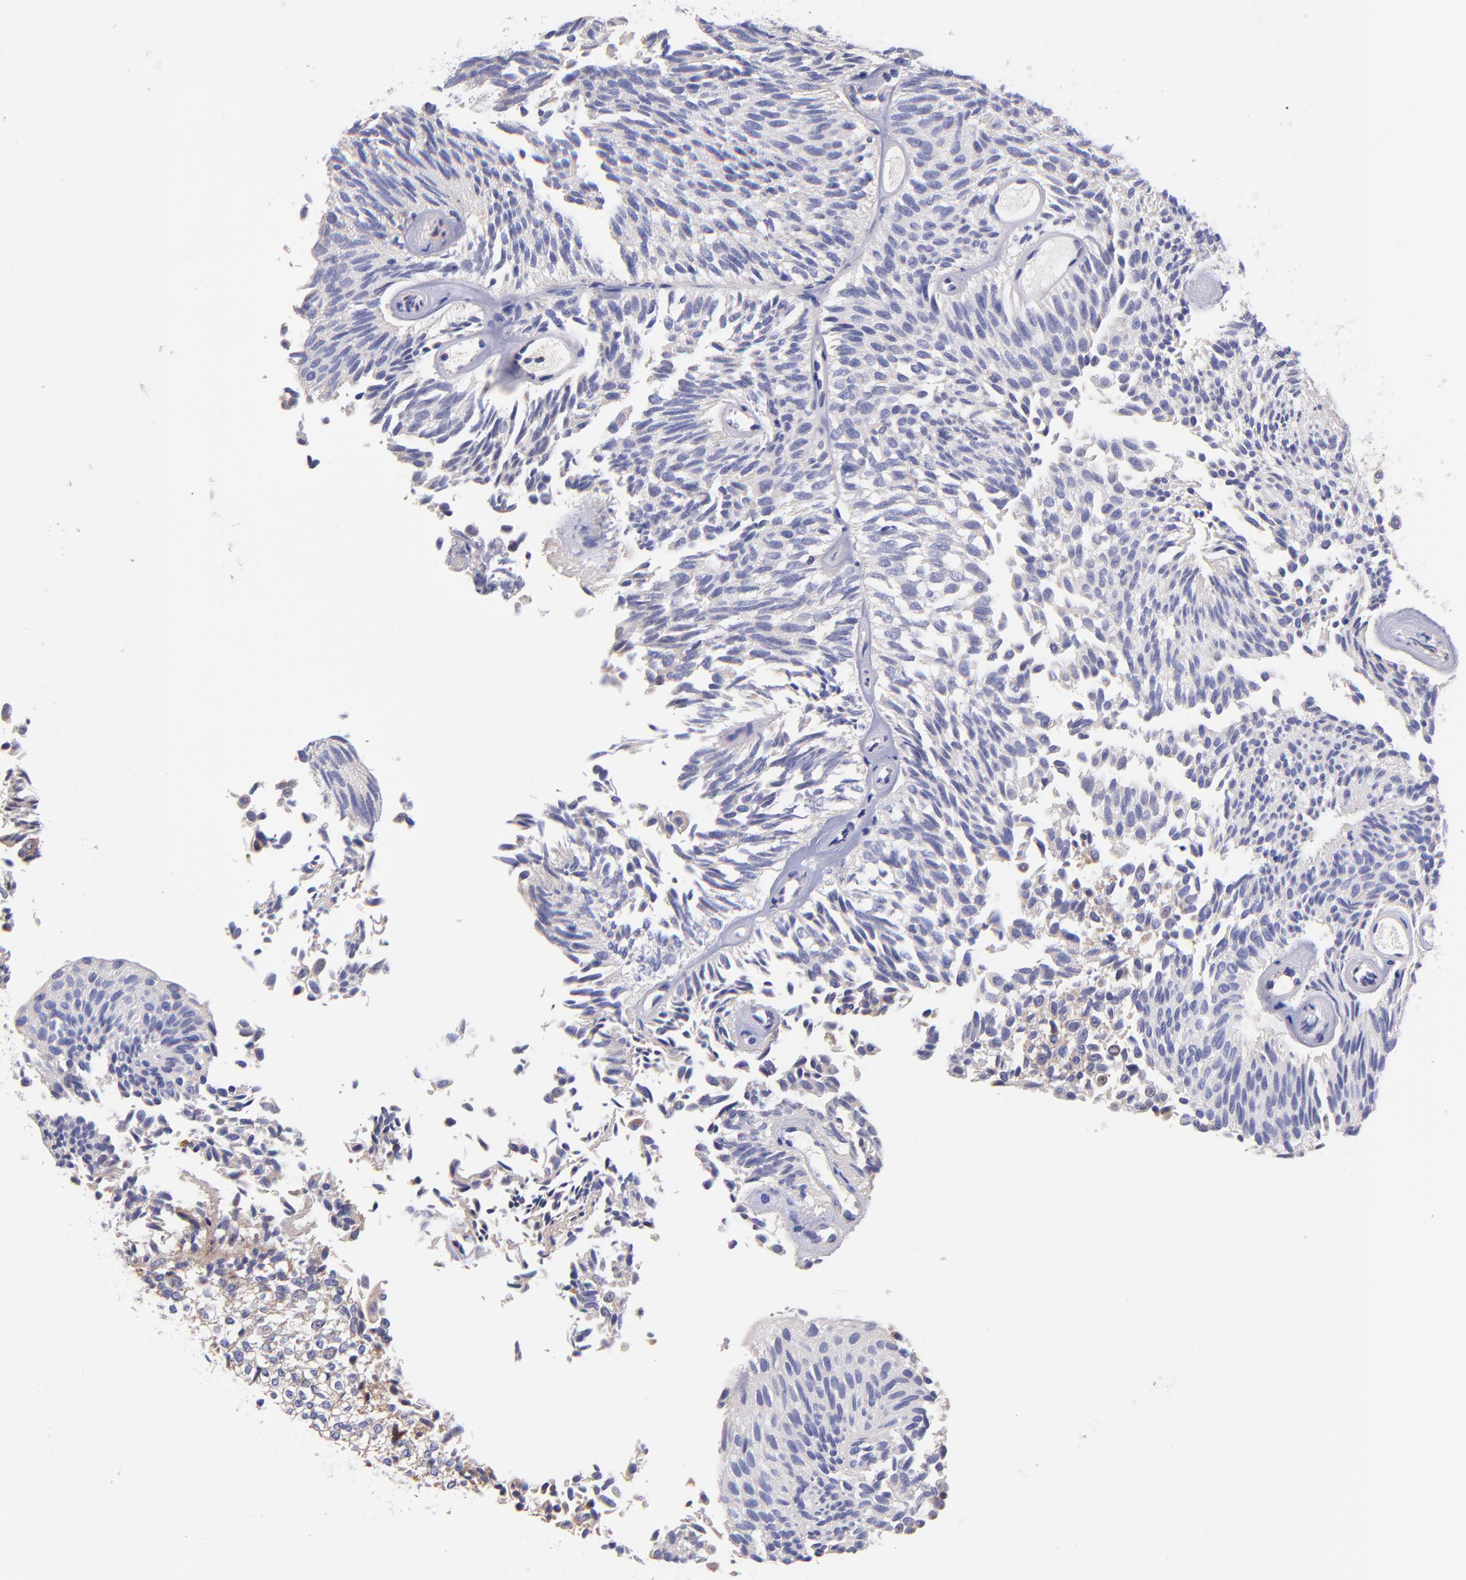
{"staining": {"intensity": "negative", "quantity": "none", "location": "none"}, "tissue": "urothelial cancer", "cell_type": "Tumor cells", "image_type": "cancer", "snomed": [{"axis": "morphology", "description": "Urothelial carcinoma, Low grade"}, {"axis": "topography", "description": "Urinary bladder"}], "caption": "The IHC micrograph has no significant staining in tumor cells of urothelial cancer tissue. (Brightfield microscopy of DAB immunohistochemistry at high magnification).", "gene": "PREX1", "patient": {"sex": "male", "age": 76}}